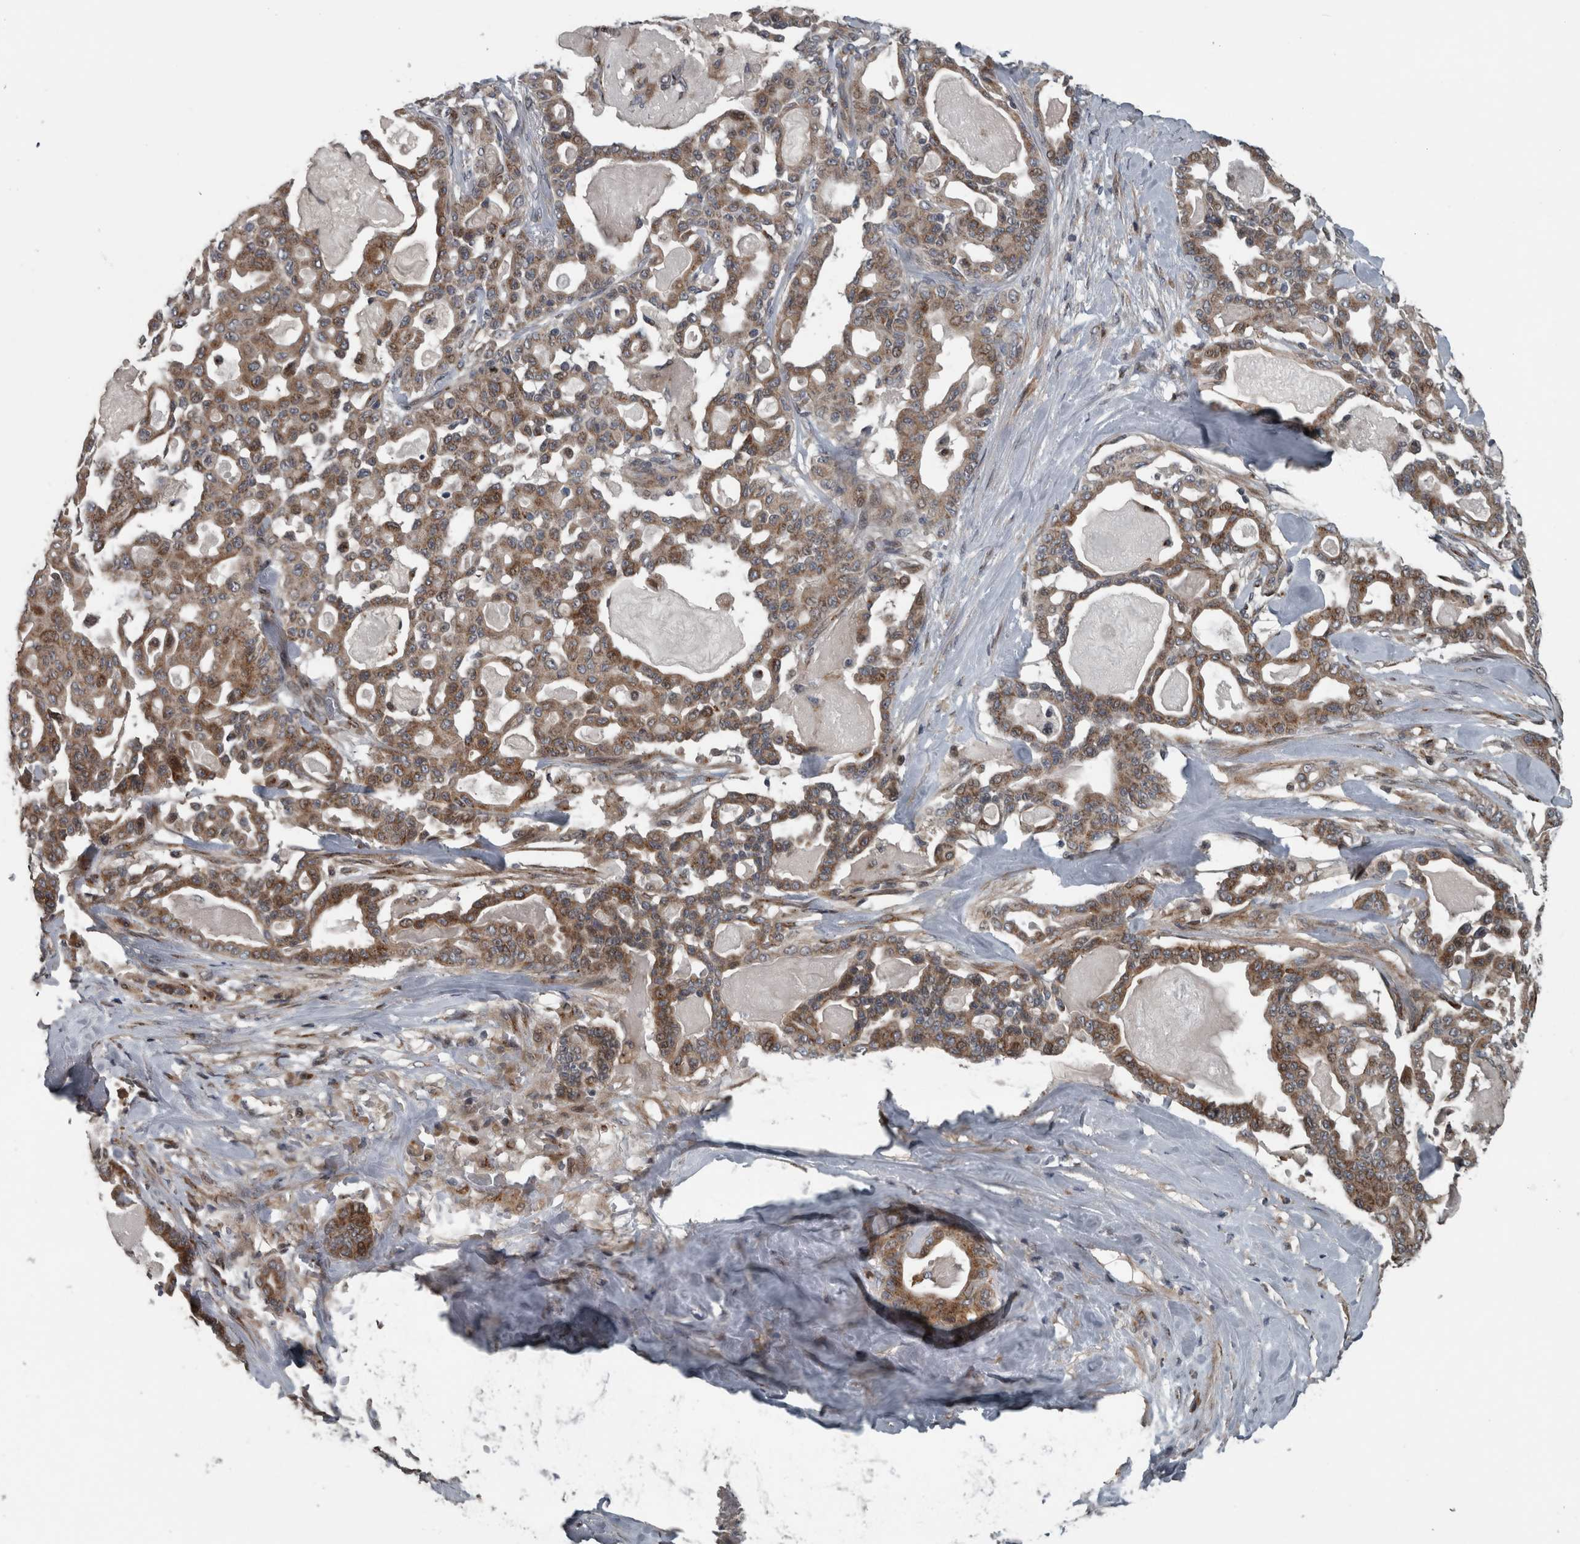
{"staining": {"intensity": "moderate", "quantity": ">75%", "location": "cytoplasmic/membranous"}, "tissue": "pancreatic cancer", "cell_type": "Tumor cells", "image_type": "cancer", "snomed": [{"axis": "morphology", "description": "Adenocarcinoma, NOS"}, {"axis": "topography", "description": "Pancreas"}], "caption": "Pancreatic adenocarcinoma stained for a protein (brown) reveals moderate cytoplasmic/membranous positive expression in about >75% of tumor cells.", "gene": "ZNF345", "patient": {"sex": "male", "age": 63}}